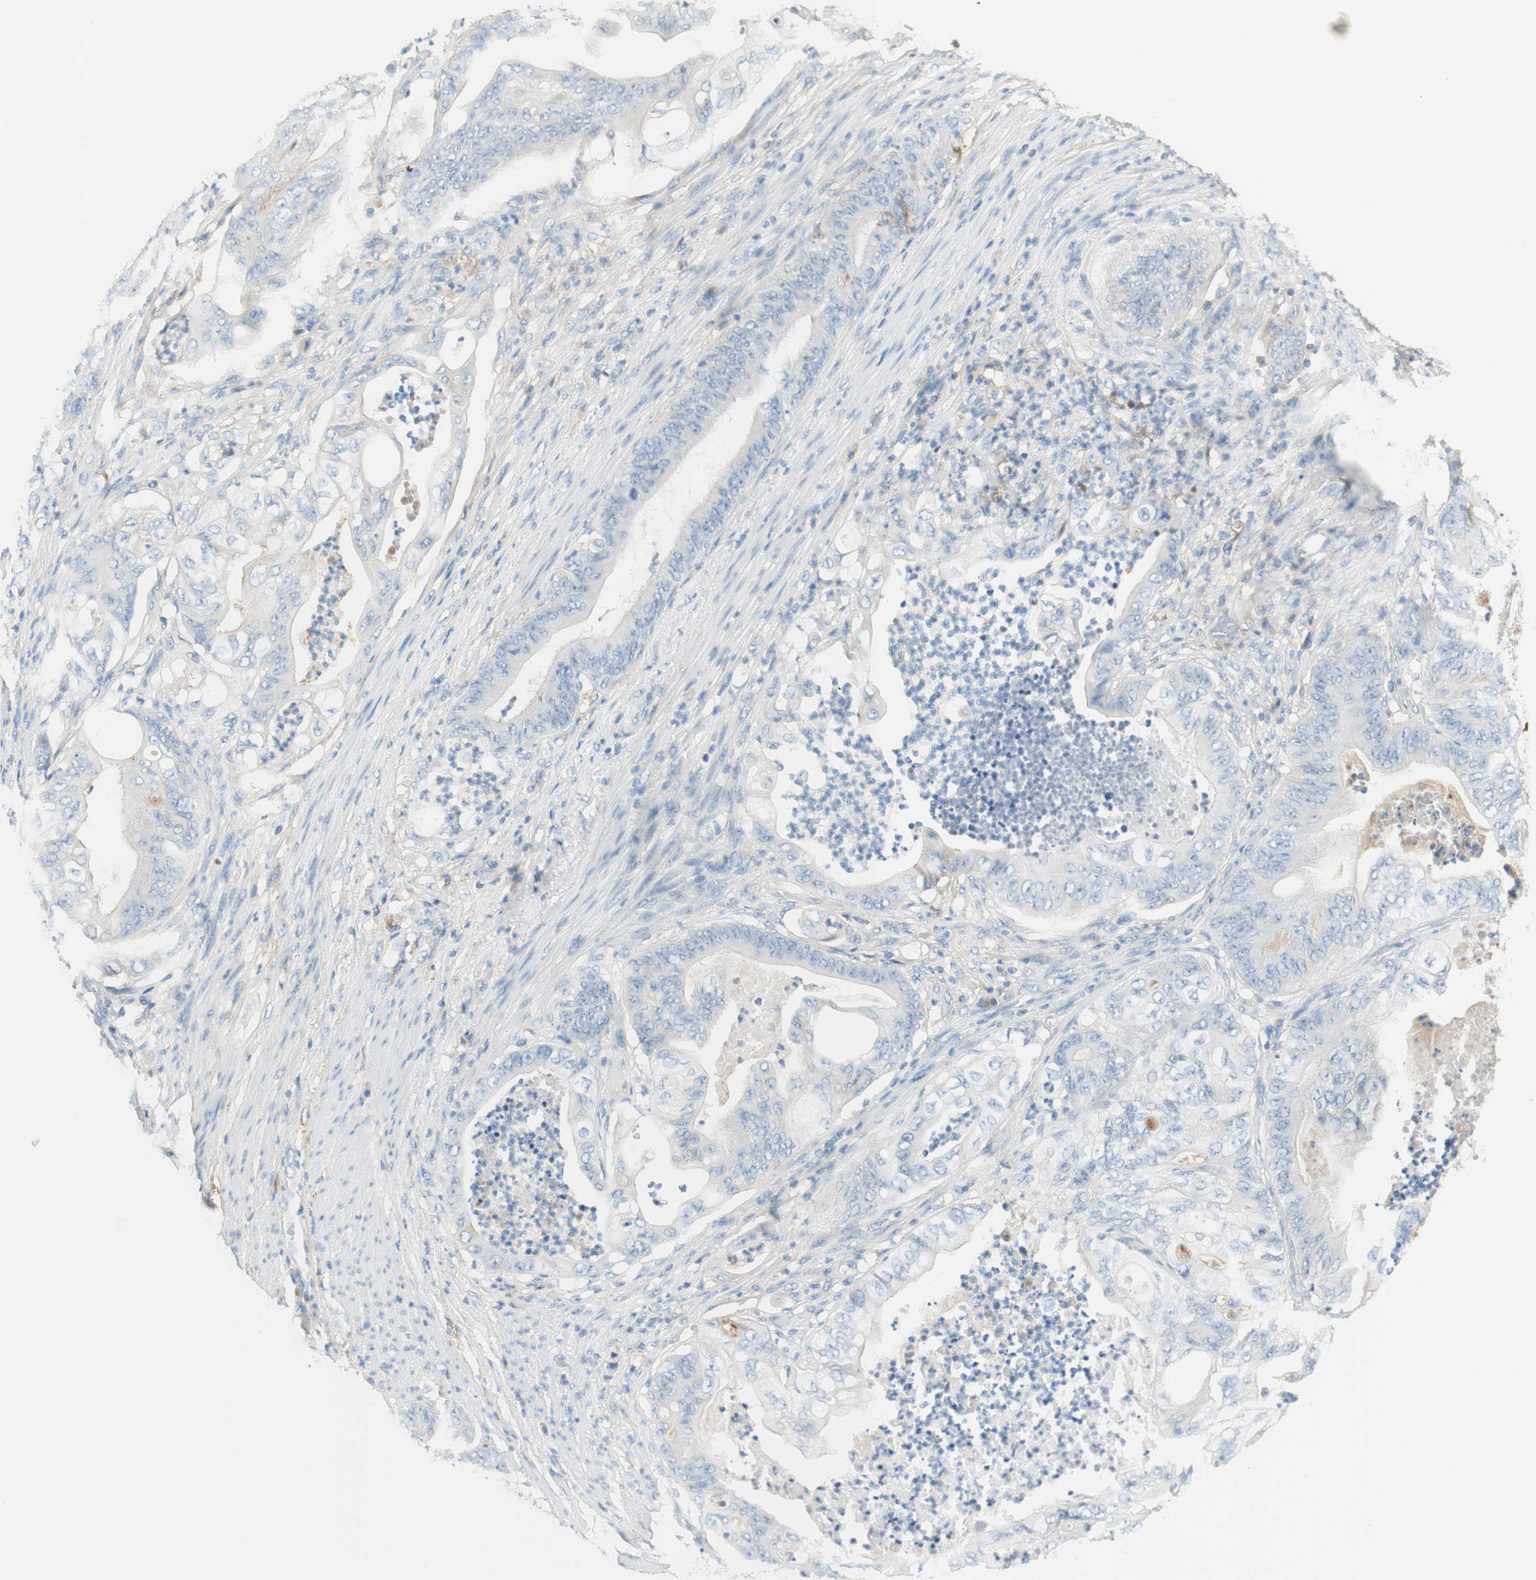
{"staining": {"intensity": "negative", "quantity": "none", "location": "none"}, "tissue": "stomach cancer", "cell_type": "Tumor cells", "image_type": "cancer", "snomed": [{"axis": "morphology", "description": "Adenocarcinoma, NOS"}, {"axis": "topography", "description": "Stomach"}], "caption": "Protein analysis of stomach cancer exhibits no significant positivity in tumor cells. (DAB (3,3'-diaminobenzidine) immunohistochemistry visualized using brightfield microscopy, high magnification).", "gene": "KNG1", "patient": {"sex": "female", "age": 73}}